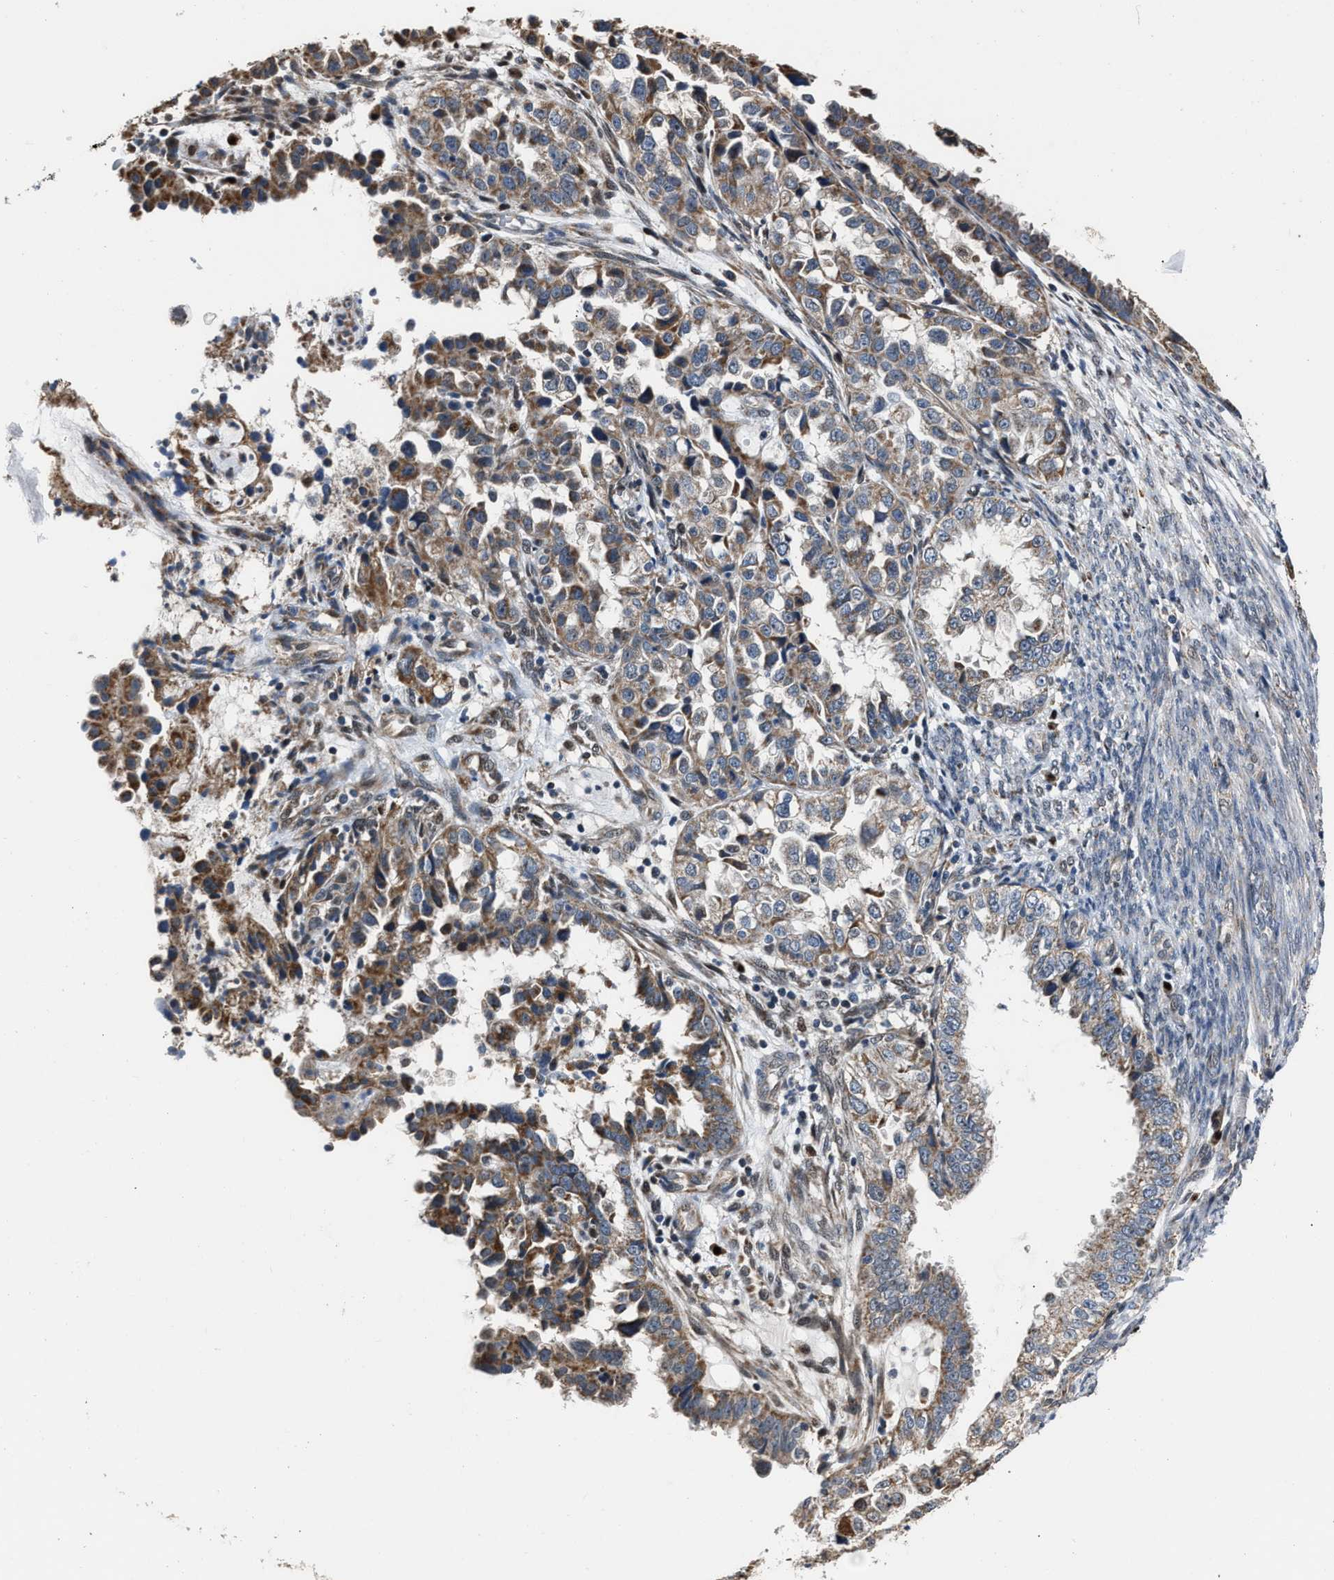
{"staining": {"intensity": "moderate", "quantity": ">75%", "location": "cytoplasmic/membranous"}, "tissue": "endometrial cancer", "cell_type": "Tumor cells", "image_type": "cancer", "snomed": [{"axis": "morphology", "description": "Adenocarcinoma, NOS"}, {"axis": "topography", "description": "Endometrium"}], "caption": "Tumor cells reveal medium levels of moderate cytoplasmic/membranous positivity in about >75% of cells in human endometrial adenocarcinoma.", "gene": "NSUN5", "patient": {"sex": "female", "age": 85}}